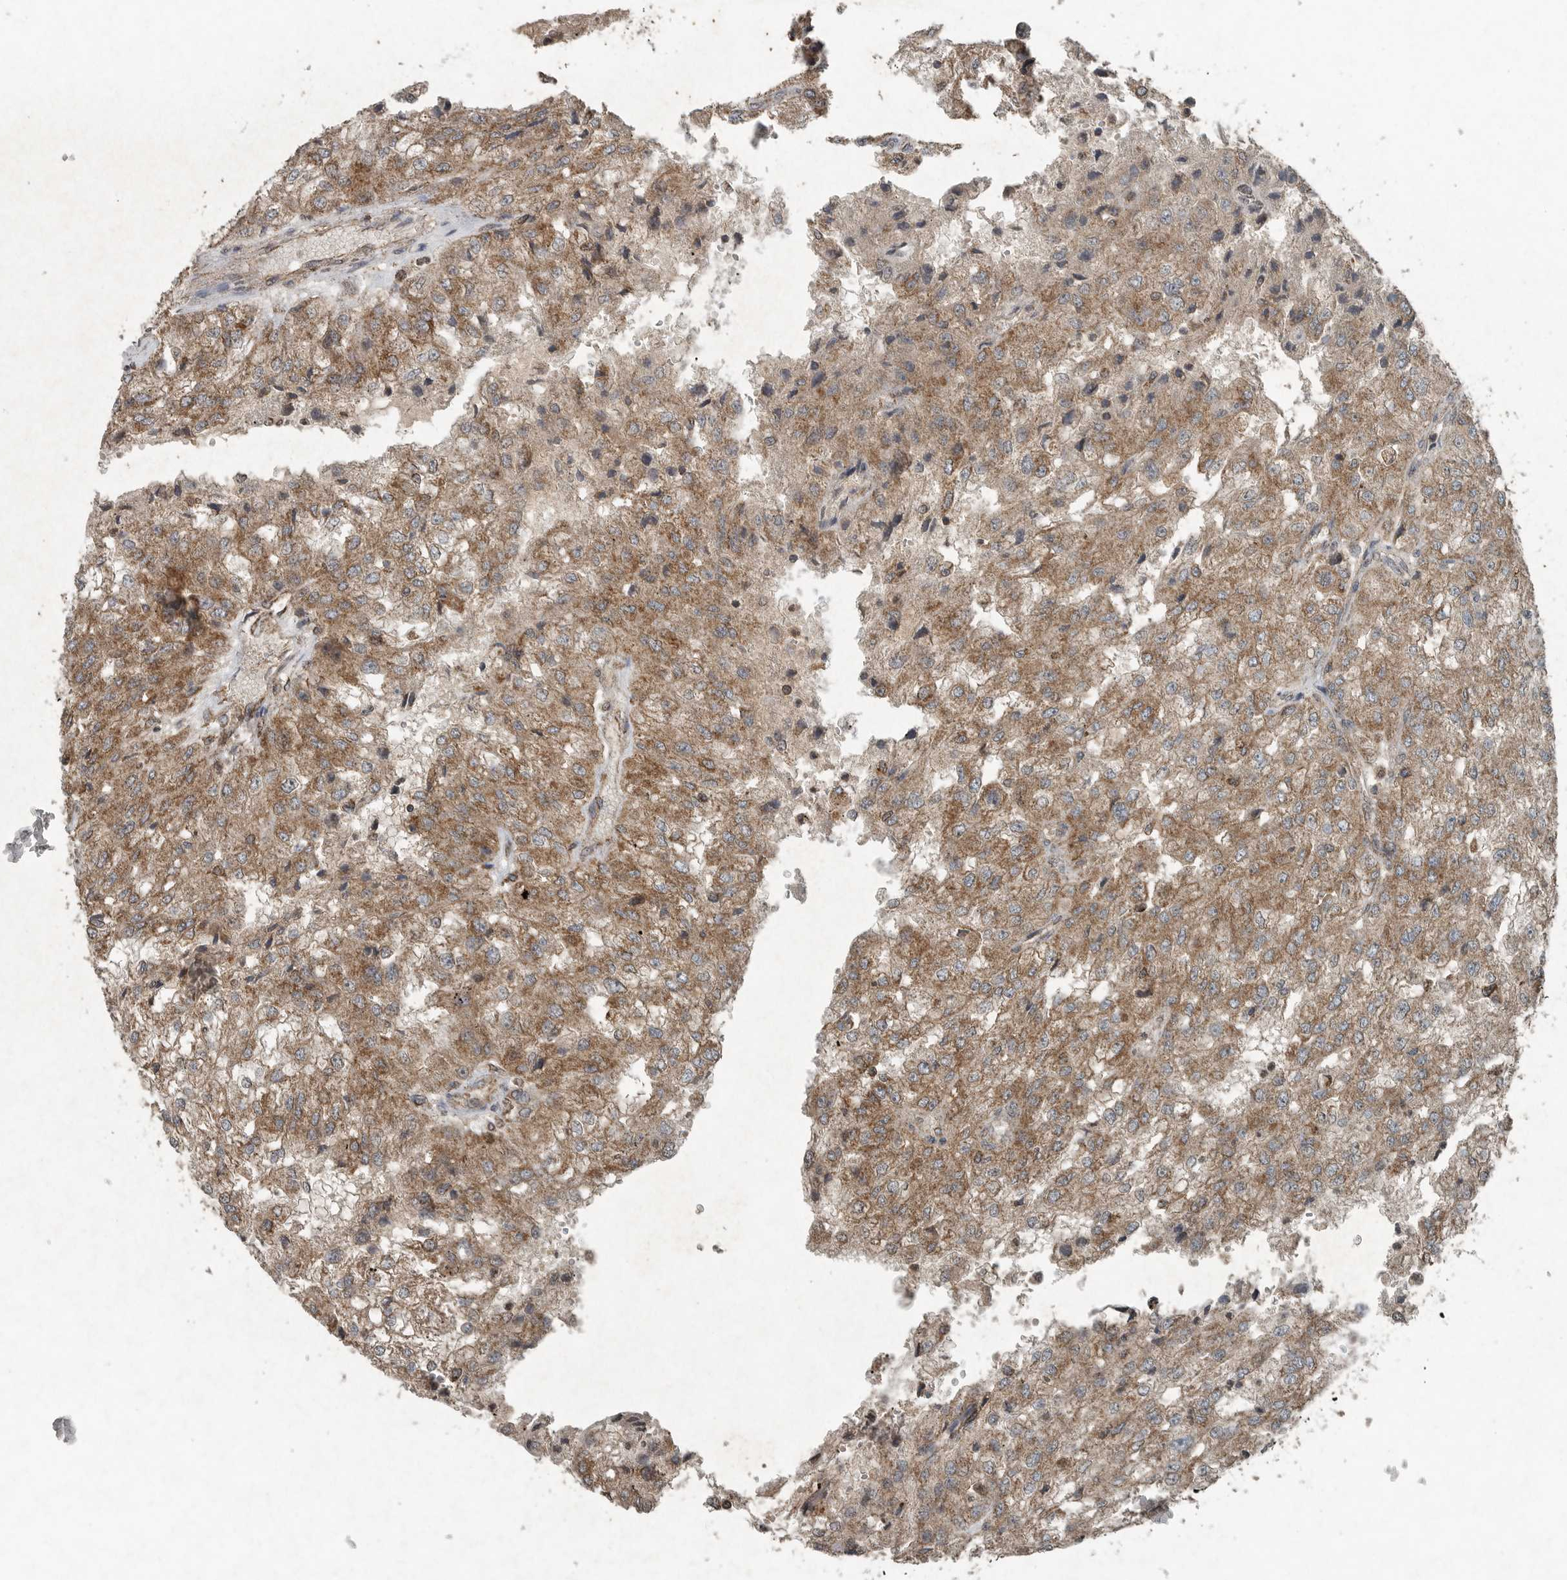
{"staining": {"intensity": "moderate", "quantity": ">75%", "location": "cytoplasmic/membranous"}, "tissue": "renal cancer", "cell_type": "Tumor cells", "image_type": "cancer", "snomed": [{"axis": "morphology", "description": "Adenocarcinoma, NOS"}, {"axis": "topography", "description": "Kidney"}], "caption": "DAB immunohistochemical staining of human renal cancer reveals moderate cytoplasmic/membranous protein positivity in about >75% of tumor cells.", "gene": "IL6ST", "patient": {"sex": "female", "age": 54}}